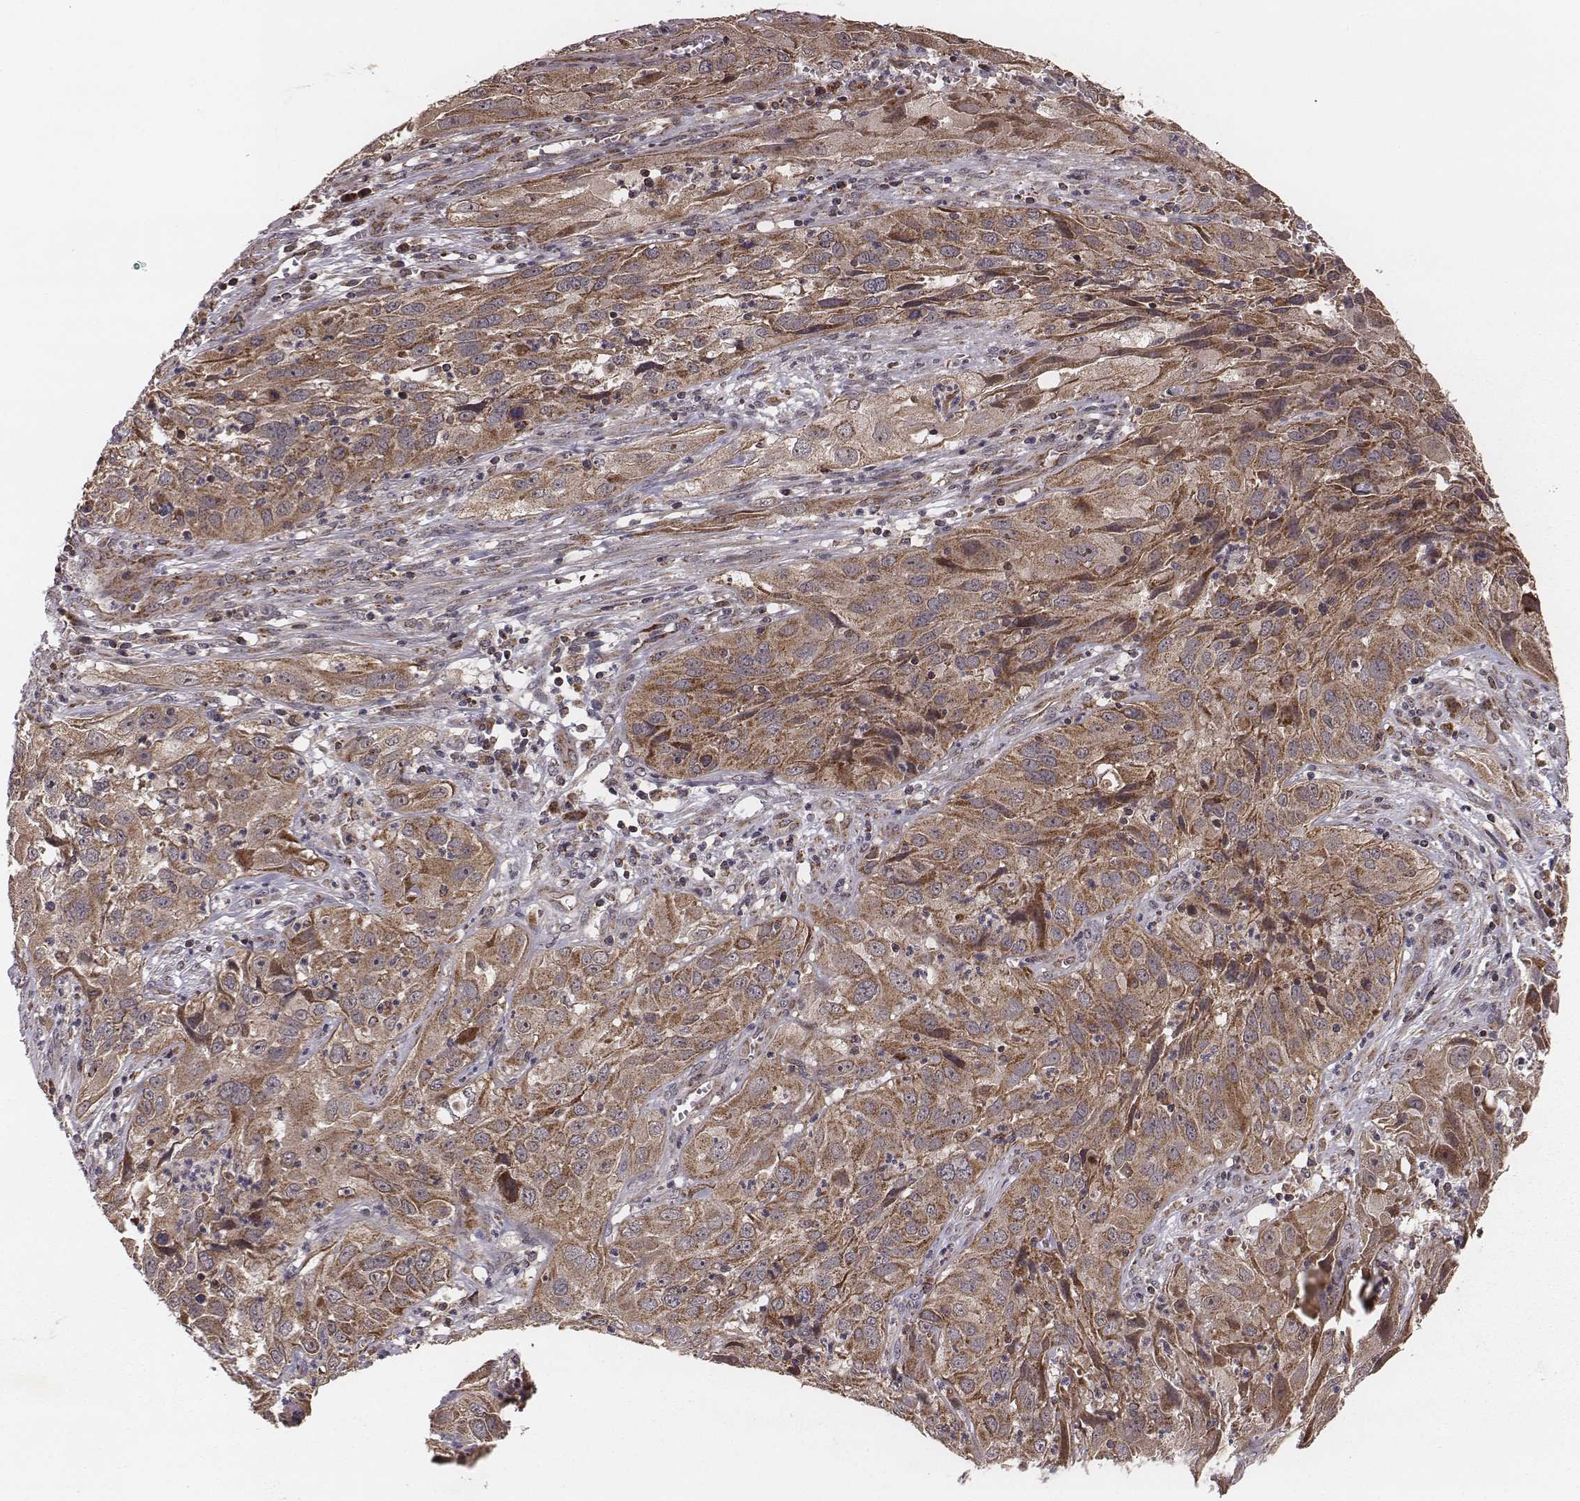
{"staining": {"intensity": "moderate", "quantity": ">75%", "location": "cytoplasmic/membranous"}, "tissue": "cervical cancer", "cell_type": "Tumor cells", "image_type": "cancer", "snomed": [{"axis": "morphology", "description": "Squamous cell carcinoma, NOS"}, {"axis": "topography", "description": "Cervix"}], "caption": "Cervical cancer (squamous cell carcinoma) was stained to show a protein in brown. There is medium levels of moderate cytoplasmic/membranous expression in approximately >75% of tumor cells.", "gene": "ZDHHC21", "patient": {"sex": "female", "age": 32}}